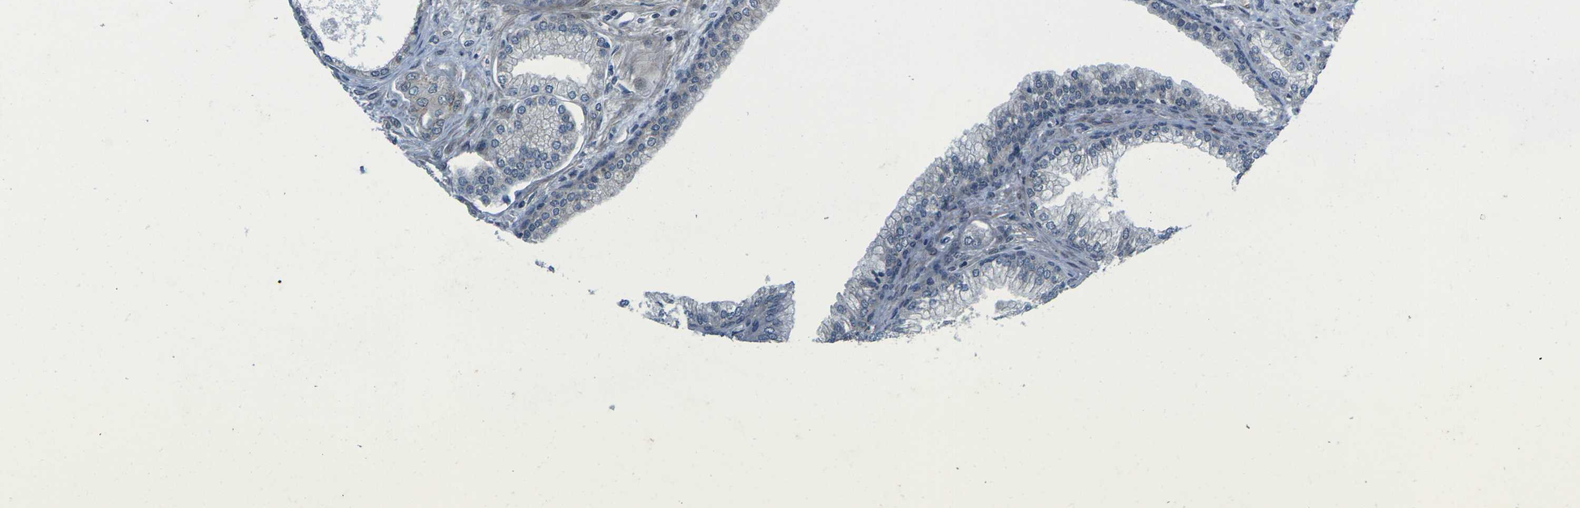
{"staining": {"intensity": "moderate", "quantity": "25%-75%", "location": "cytoplasmic/membranous"}, "tissue": "prostate cancer", "cell_type": "Tumor cells", "image_type": "cancer", "snomed": [{"axis": "morphology", "description": "Adenocarcinoma, Low grade"}, {"axis": "topography", "description": "Prostate"}], "caption": "A histopathology image showing moderate cytoplasmic/membranous expression in approximately 25%-75% of tumor cells in prostate adenocarcinoma (low-grade), as visualized by brown immunohistochemical staining.", "gene": "KCTD10", "patient": {"sex": "male", "age": 59}}